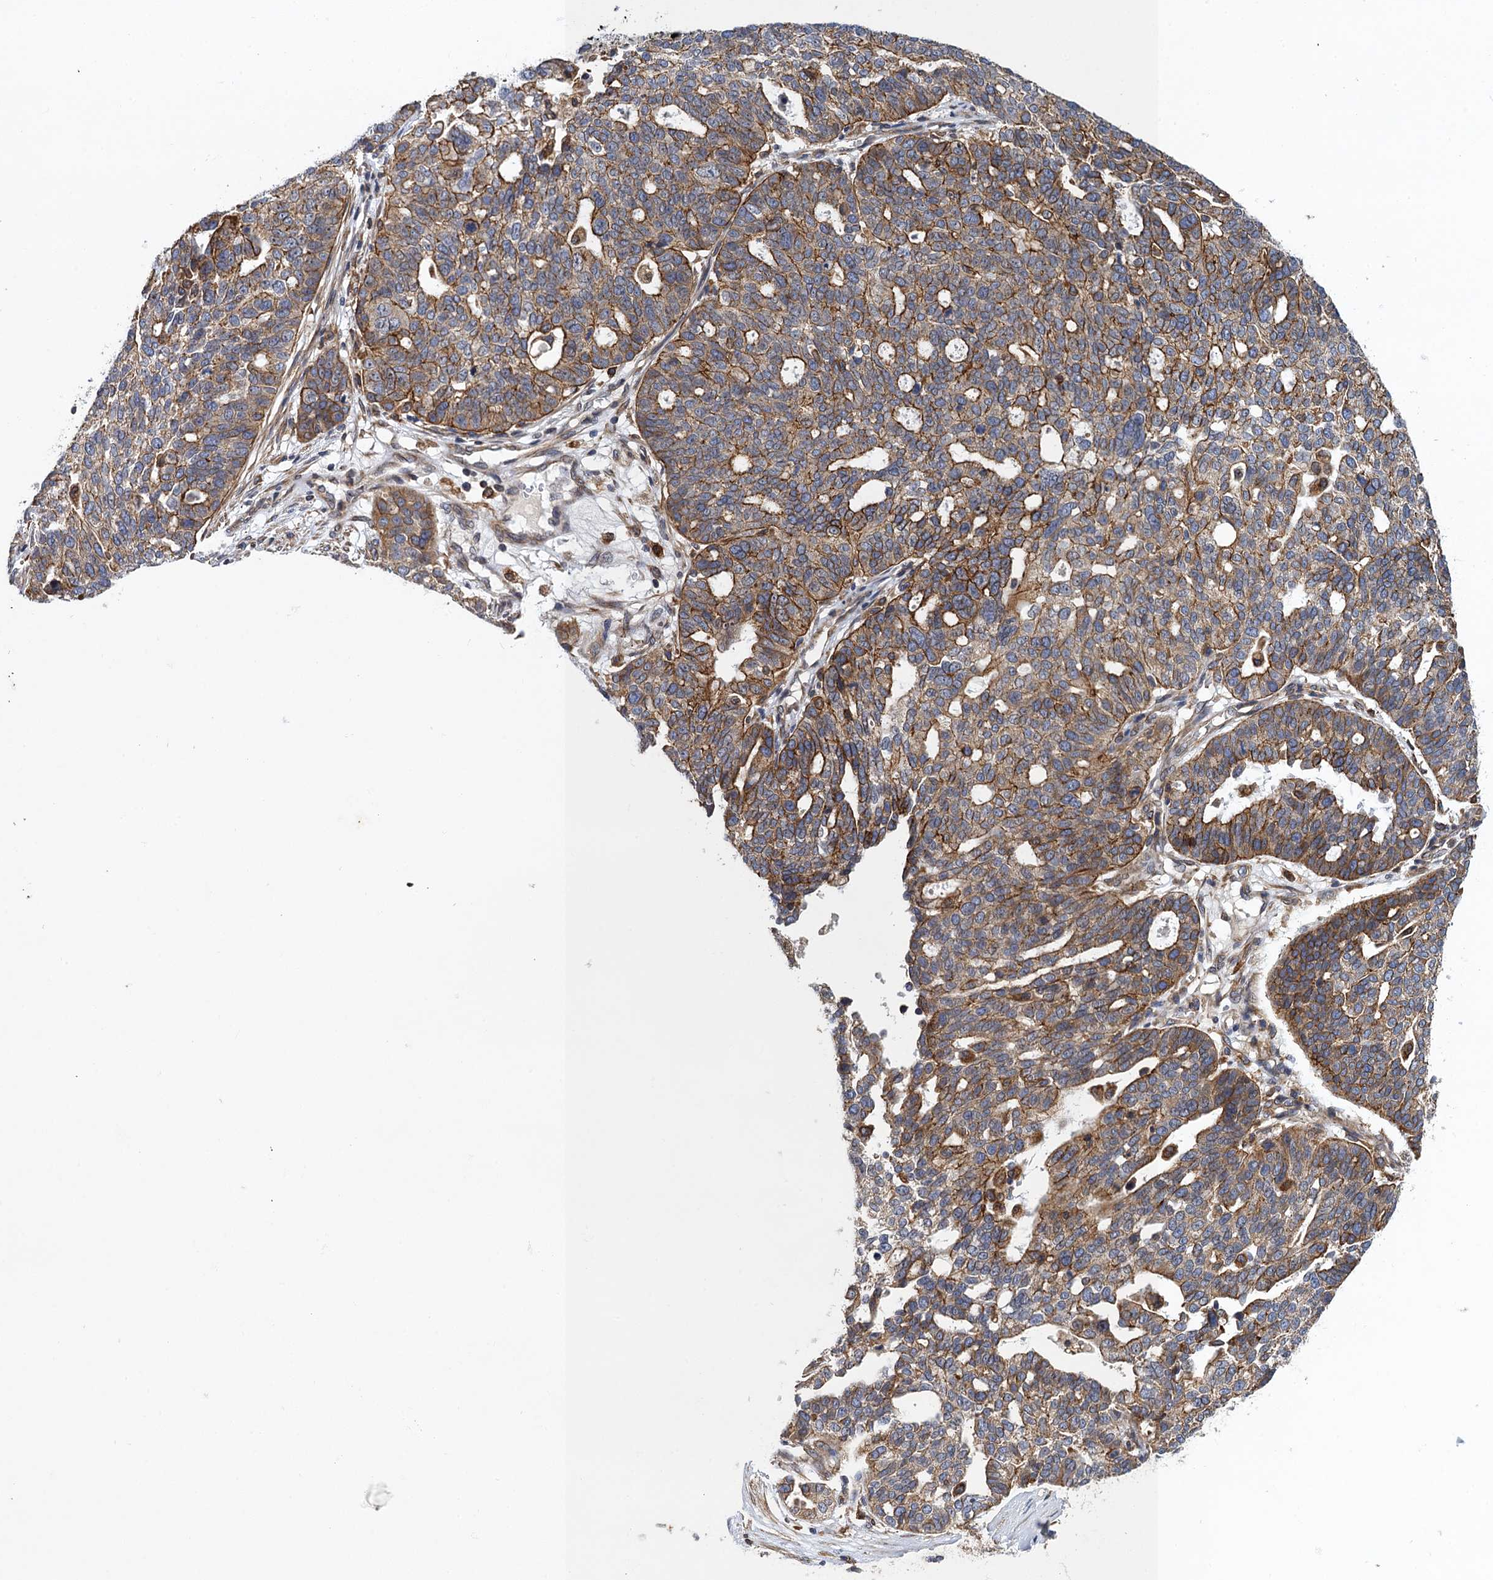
{"staining": {"intensity": "moderate", "quantity": ">75%", "location": "cytoplasmic/membranous"}, "tissue": "ovarian cancer", "cell_type": "Tumor cells", "image_type": "cancer", "snomed": [{"axis": "morphology", "description": "Cystadenocarcinoma, serous, NOS"}, {"axis": "topography", "description": "Ovary"}], "caption": "This photomicrograph displays IHC staining of ovarian cancer (serous cystadenocarcinoma), with medium moderate cytoplasmic/membranous positivity in about >75% of tumor cells.", "gene": "ARMC5", "patient": {"sex": "female", "age": 59}}